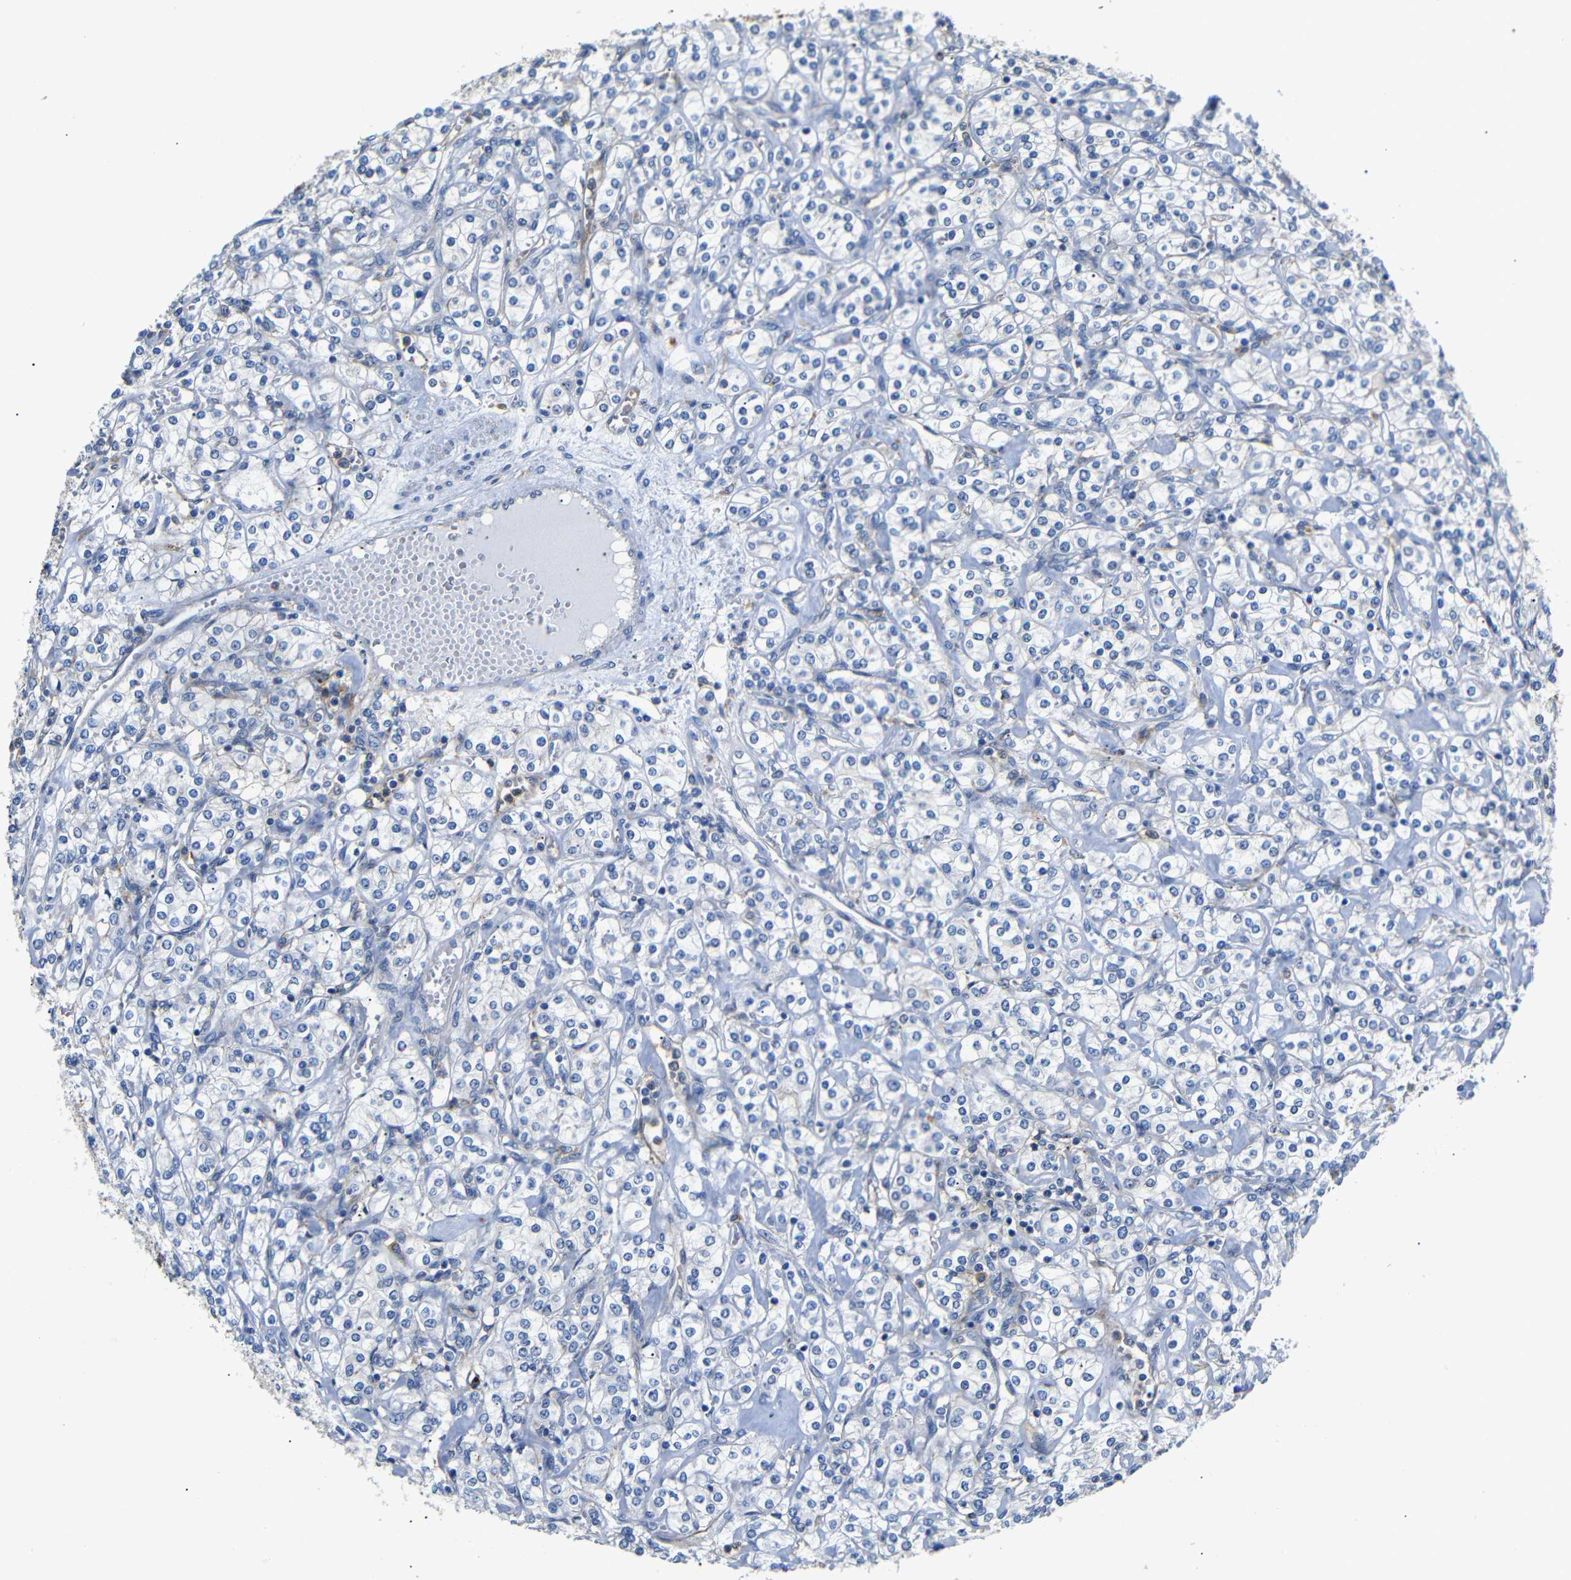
{"staining": {"intensity": "negative", "quantity": "none", "location": "none"}, "tissue": "renal cancer", "cell_type": "Tumor cells", "image_type": "cancer", "snomed": [{"axis": "morphology", "description": "Adenocarcinoma, NOS"}, {"axis": "topography", "description": "Kidney"}], "caption": "Image shows no protein positivity in tumor cells of adenocarcinoma (renal) tissue.", "gene": "SDCBP", "patient": {"sex": "male", "age": 77}}